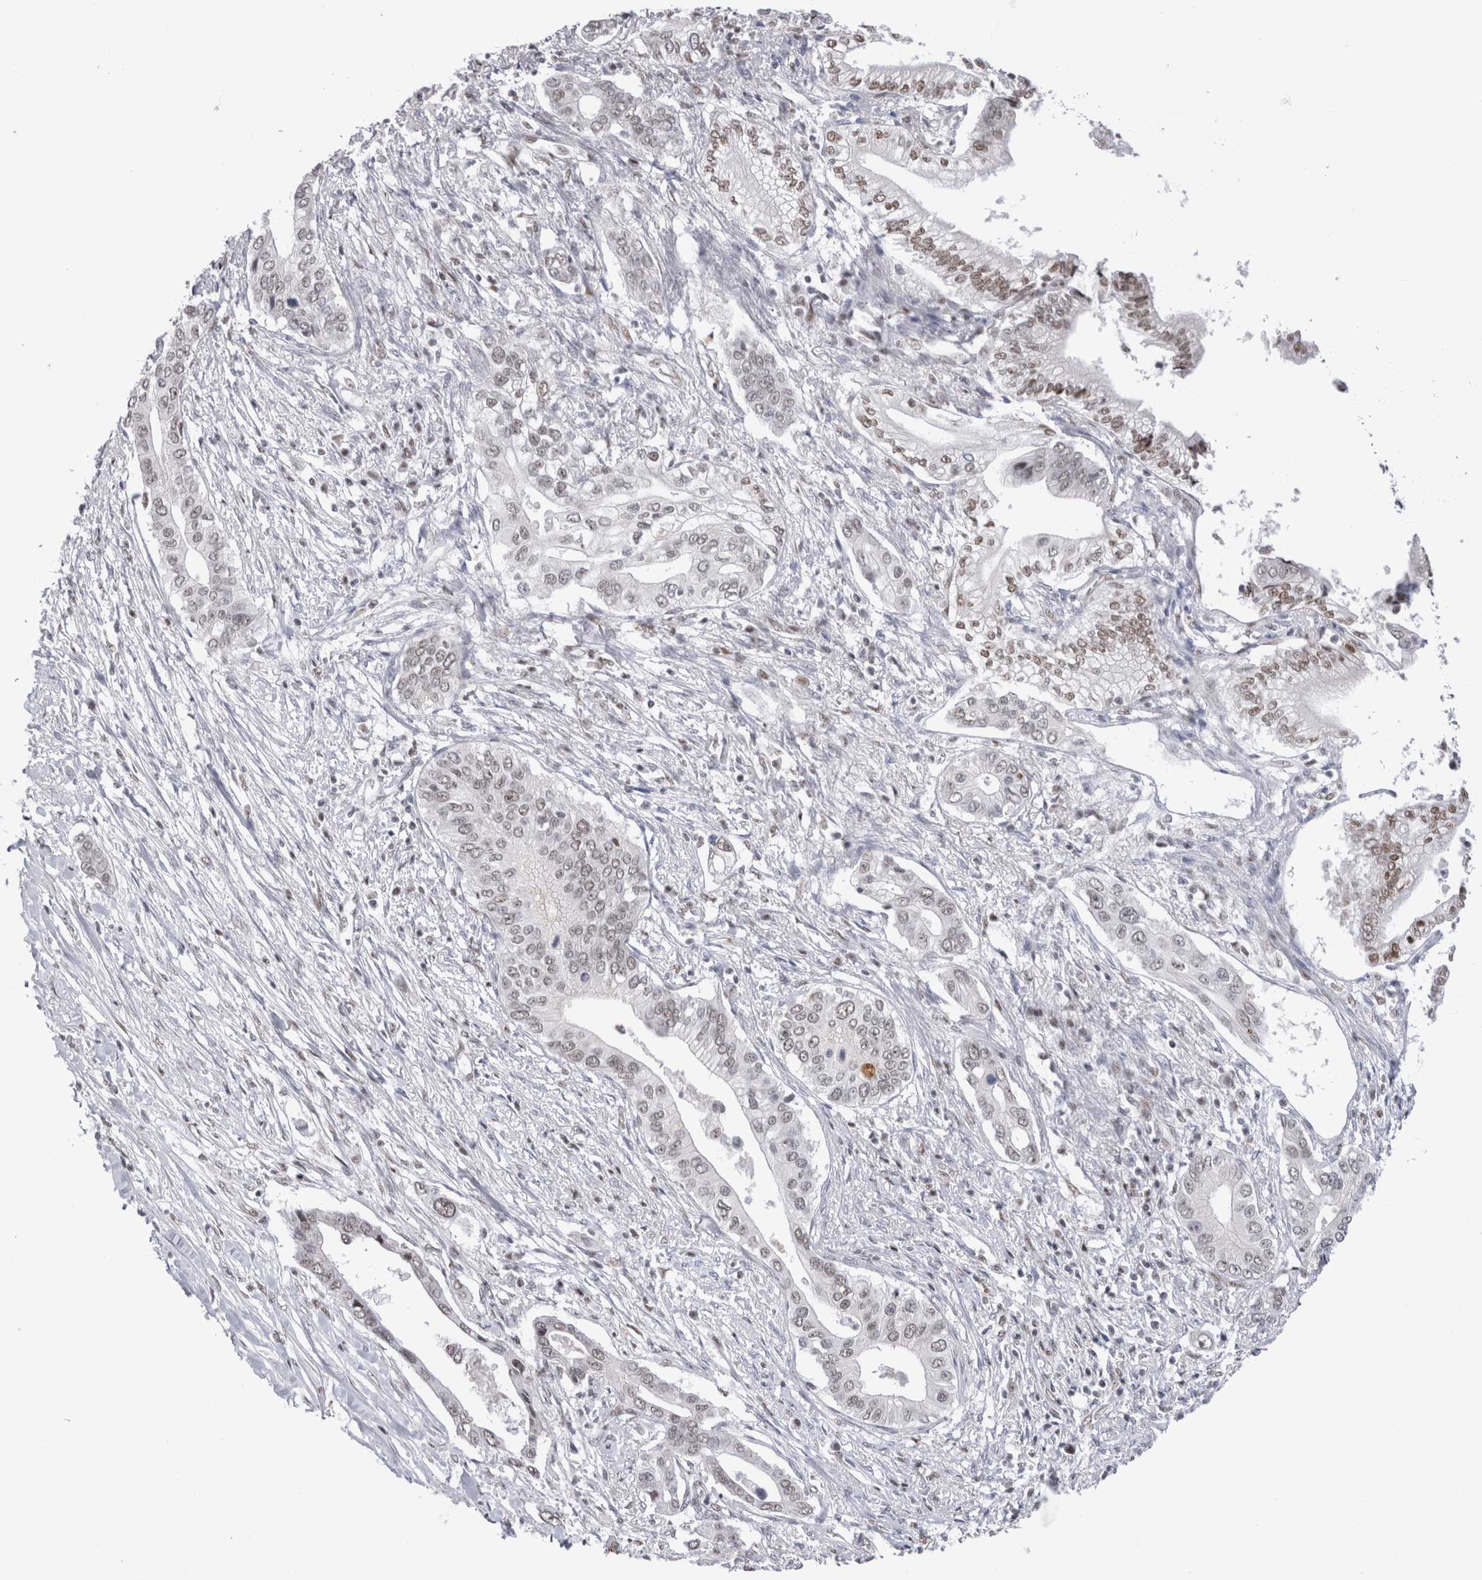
{"staining": {"intensity": "weak", "quantity": ">75%", "location": "nuclear"}, "tissue": "pancreatic cancer", "cell_type": "Tumor cells", "image_type": "cancer", "snomed": [{"axis": "morphology", "description": "Normal tissue, NOS"}, {"axis": "morphology", "description": "Adenocarcinoma, NOS"}, {"axis": "topography", "description": "Pancreas"}, {"axis": "topography", "description": "Peripheral nerve tissue"}], "caption": "Tumor cells exhibit low levels of weak nuclear positivity in approximately >75% of cells in human pancreatic adenocarcinoma. (DAB (3,3'-diaminobenzidine) IHC with brightfield microscopy, high magnification).", "gene": "RBM6", "patient": {"sex": "male", "age": 59}}